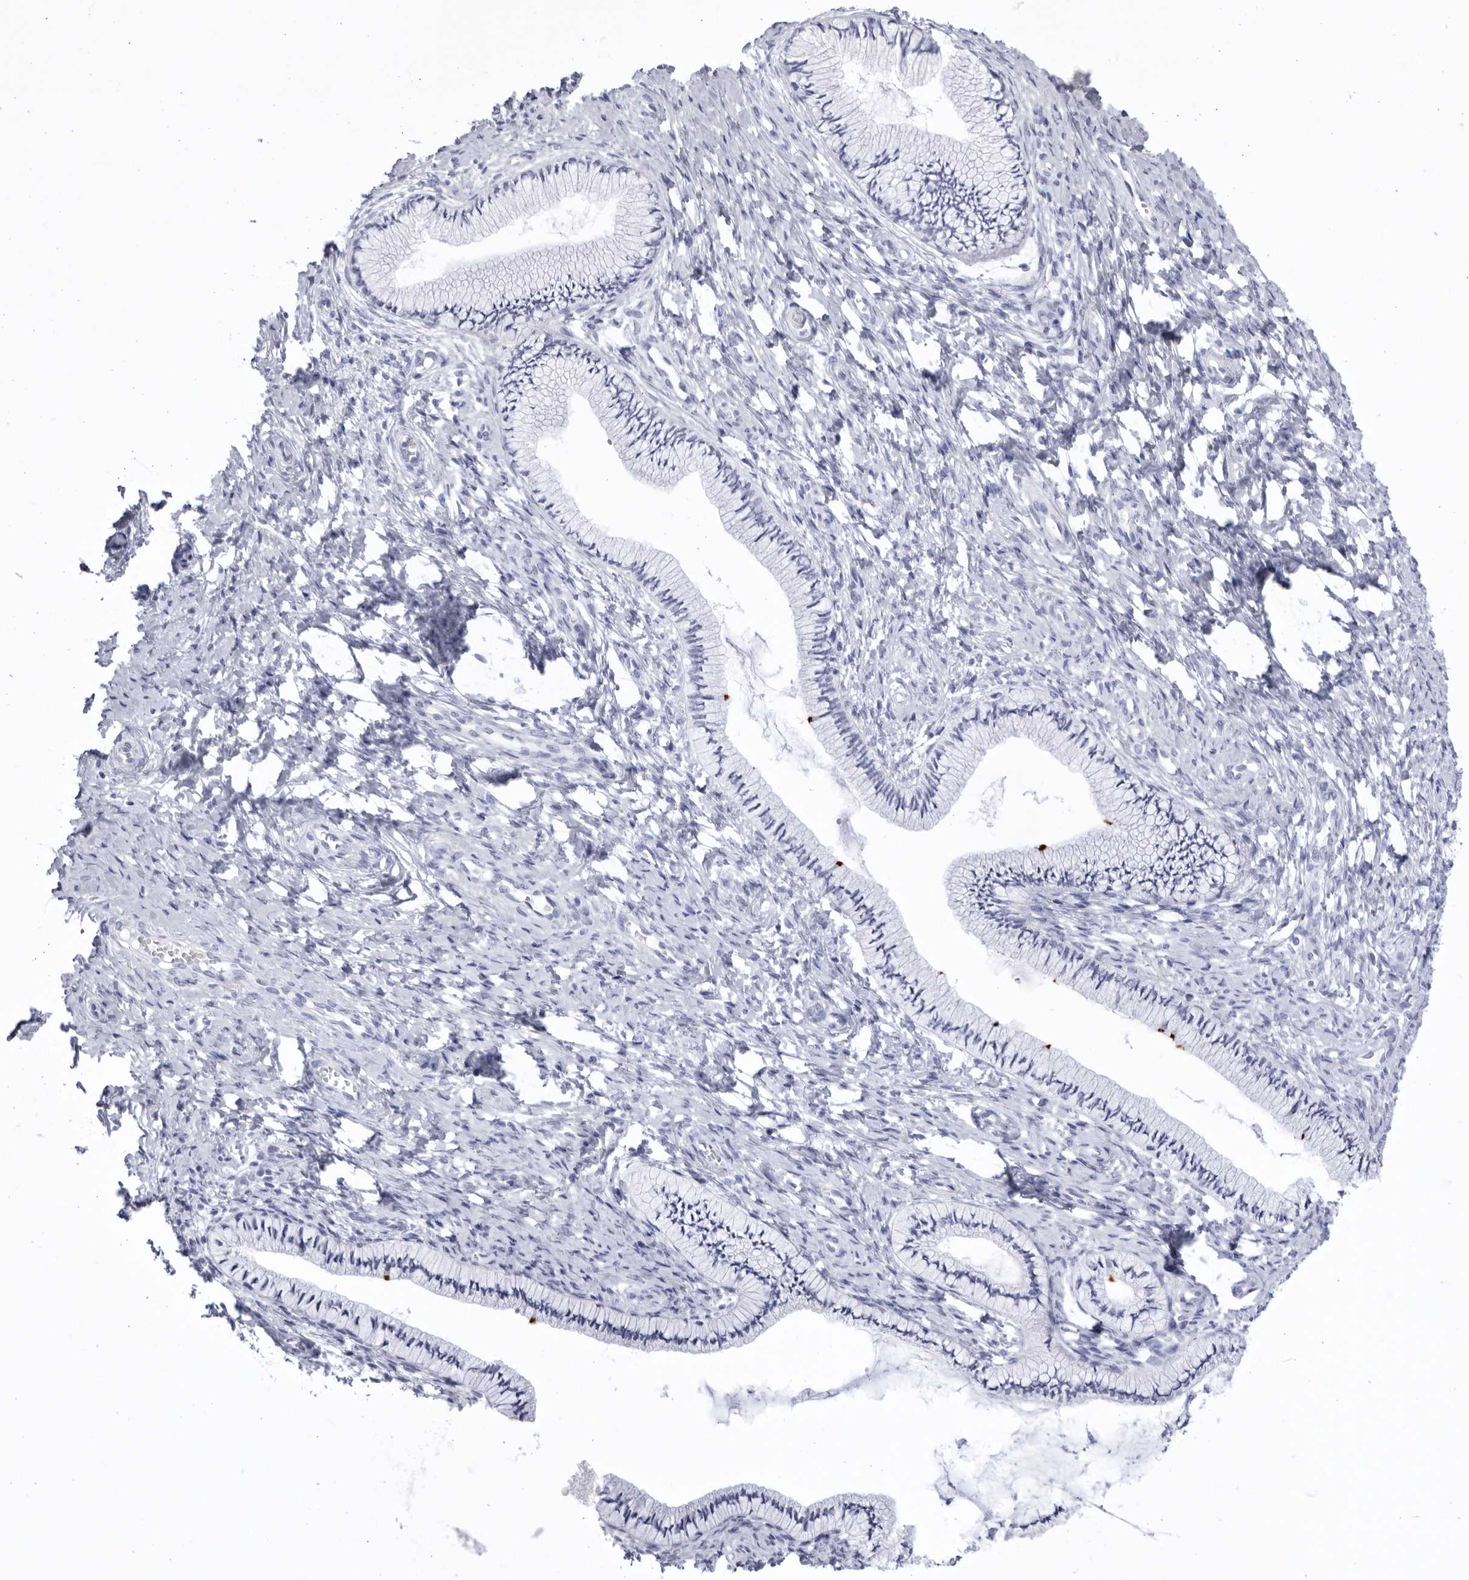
{"staining": {"intensity": "moderate", "quantity": "<25%", "location": "cytoplasmic/membranous"}, "tissue": "cervix", "cell_type": "Glandular cells", "image_type": "normal", "snomed": [{"axis": "morphology", "description": "Normal tissue, NOS"}, {"axis": "topography", "description": "Cervix"}], "caption": "This is a micrograph of IHC staining of unremarkable cervix, which shows moderate staining in the cytoplasmic/membranous of glandular cells.", "gene": "CCDC181", "patient": {"sex": "female", "age": 36}}